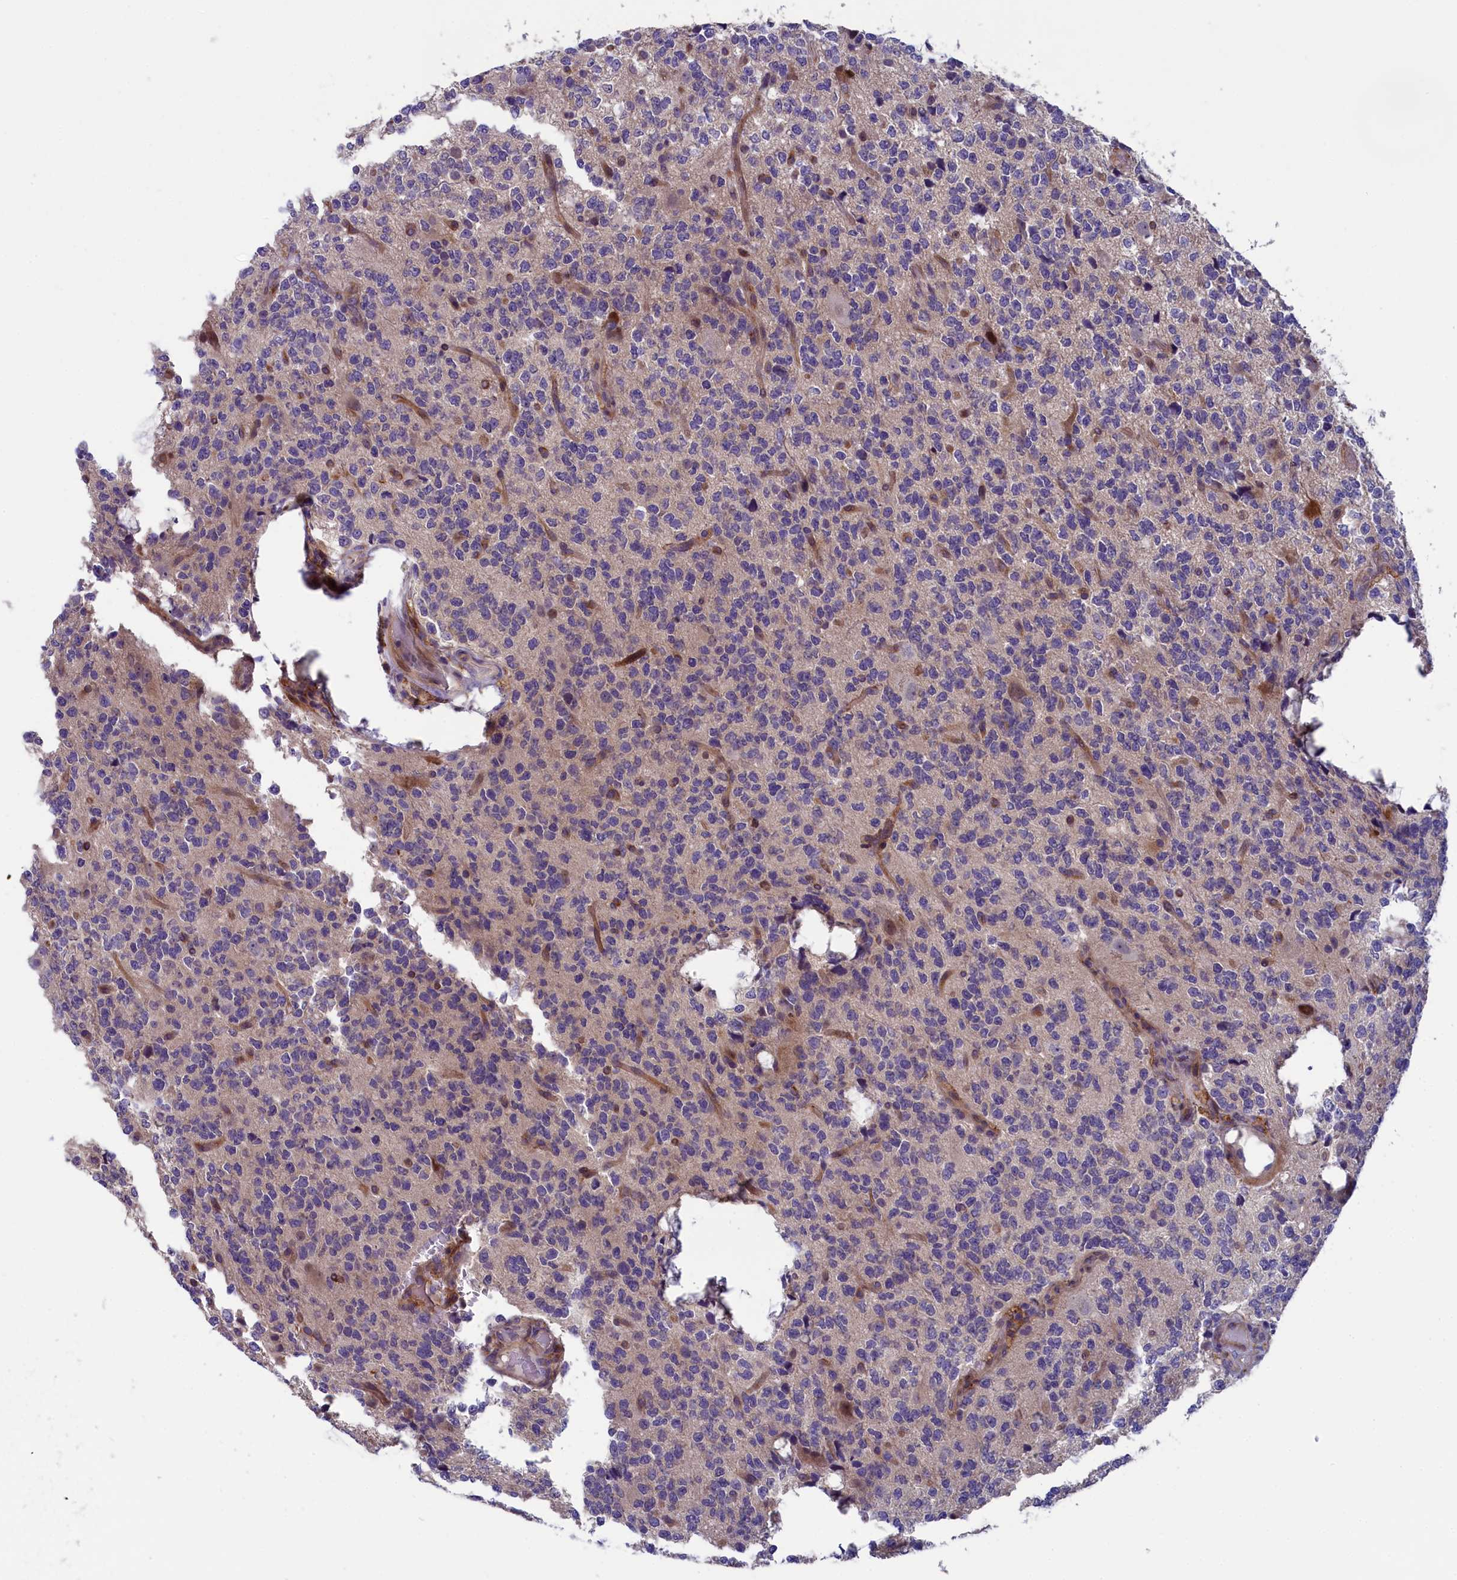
{"staining": {"intensity": "negative", "quantity": "none", "location": "none"}, "tissue": "glioma", "cell_type": "Tumor cells", "image_type": "cancer", "snomed": [{"axis": "morphology", "description": "Glioma, malignant, High grade"}, {"axis": "topography", "description": "Brain"}], "caption": "Tumor cells show no significant expression in glioma.", "gene": "ANKRD39", "patient": {"sex": "female", "age": 62}}